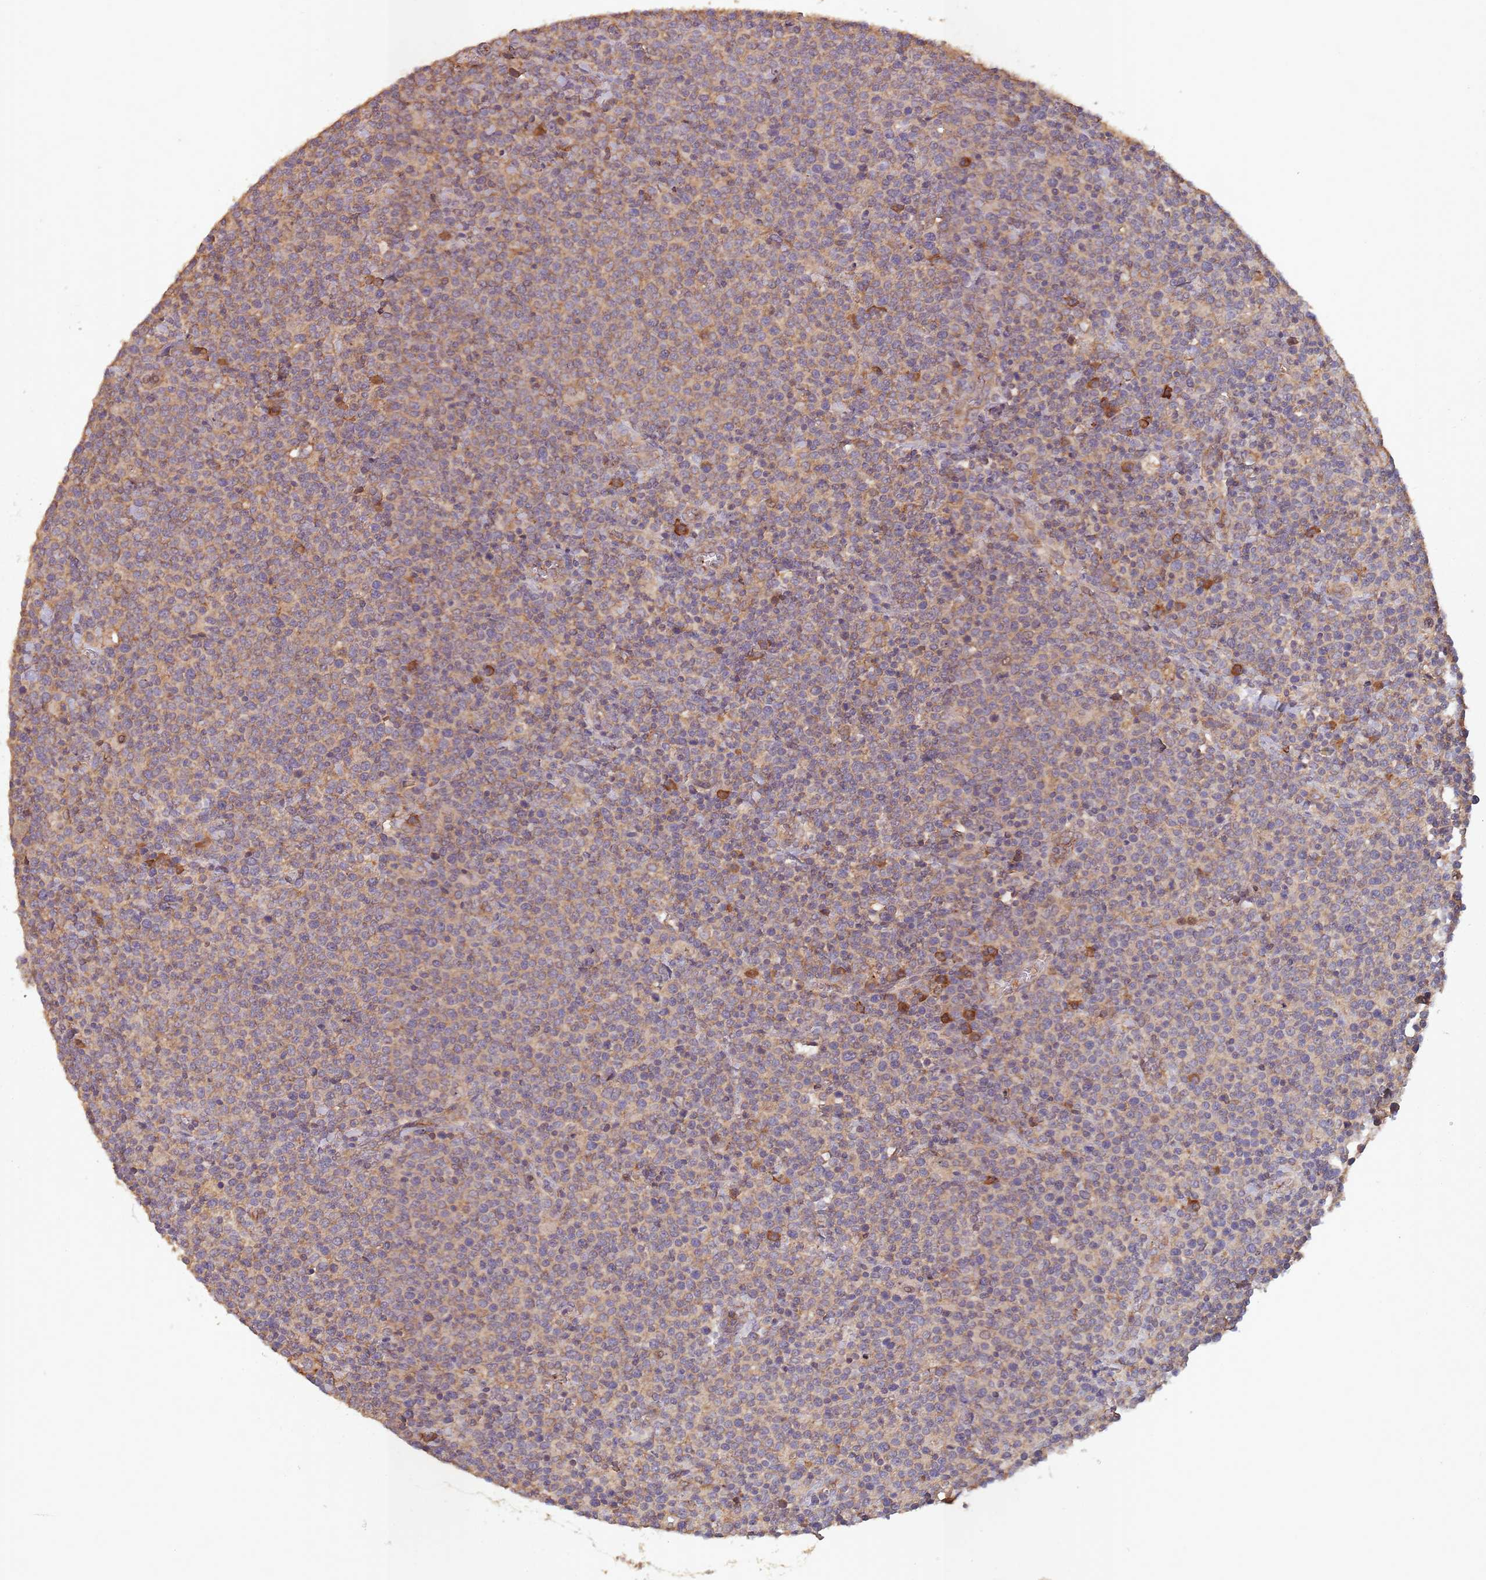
{"staining": {"intensity": "weak", "quantity": ">75%", "location": "cytoplasmic/membranous"}, "tissue": "lymphoma", "cell_type": "Tumor cells", "image_type": "cancer", "snomed": [{"axis": "morphology", "description": "Malignant lymphoma, non-Hodgkin's type, High grade"}, {"axis": "topography", "description": "Lymph node"}], "caption": "IHC of high-grade malignant lymphoma, non-Hodgkin's type reveals low levels of weak cytoplasmic/membranous positivity in approximately >75% of tumor cells. Immunohistochemistry (ihc) stains the protein of interest in brown and the nuclei are stained blue.", "gene": "SANBR", "patient": {"sex": "male", "age": 61}}